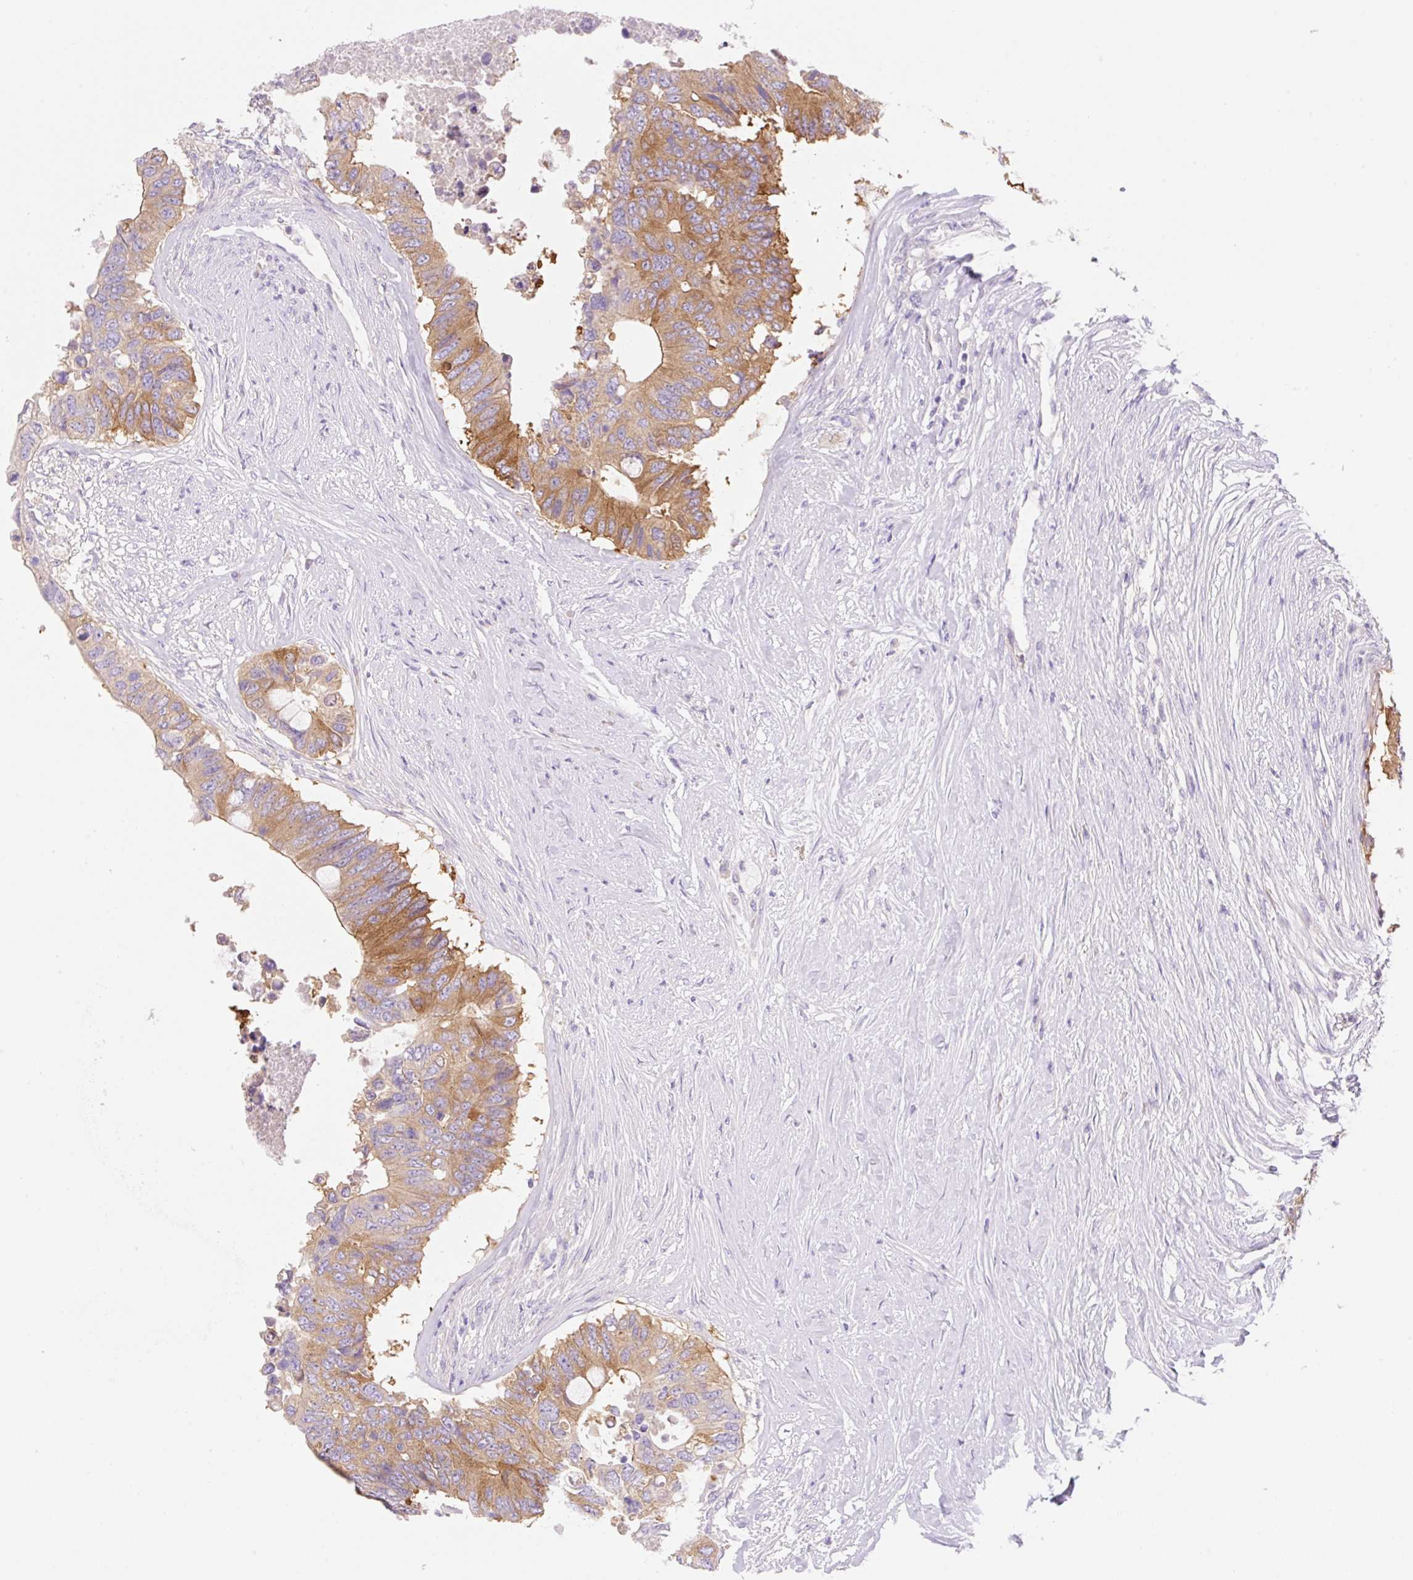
{"staining": {"intensity": "moderate", "quantity": ">75%", "location": "cytoplasmic/membranous"}, "tissue": "colorectal cancer", "cell_type": "Tumor cells", "image_type": "cancer", "snomed": [{"axis": "morphology", "description": "Adenocarcinoma, NOS"}, {"axis": "topography", "description": "Colon"}], "caption": "Brown immunohistochemical staining in human colorectal cancer (adenocarcinoma) reveals moderate cytoplasmic/membranous staining in about >75% of tumor cells. (DAB (3,3'-diaminobenzidine) IHC, brown staining for protein, blue staining for nuclei).", "gene": "DENND5A", "patient": {"sex": "male", "age": 71}}